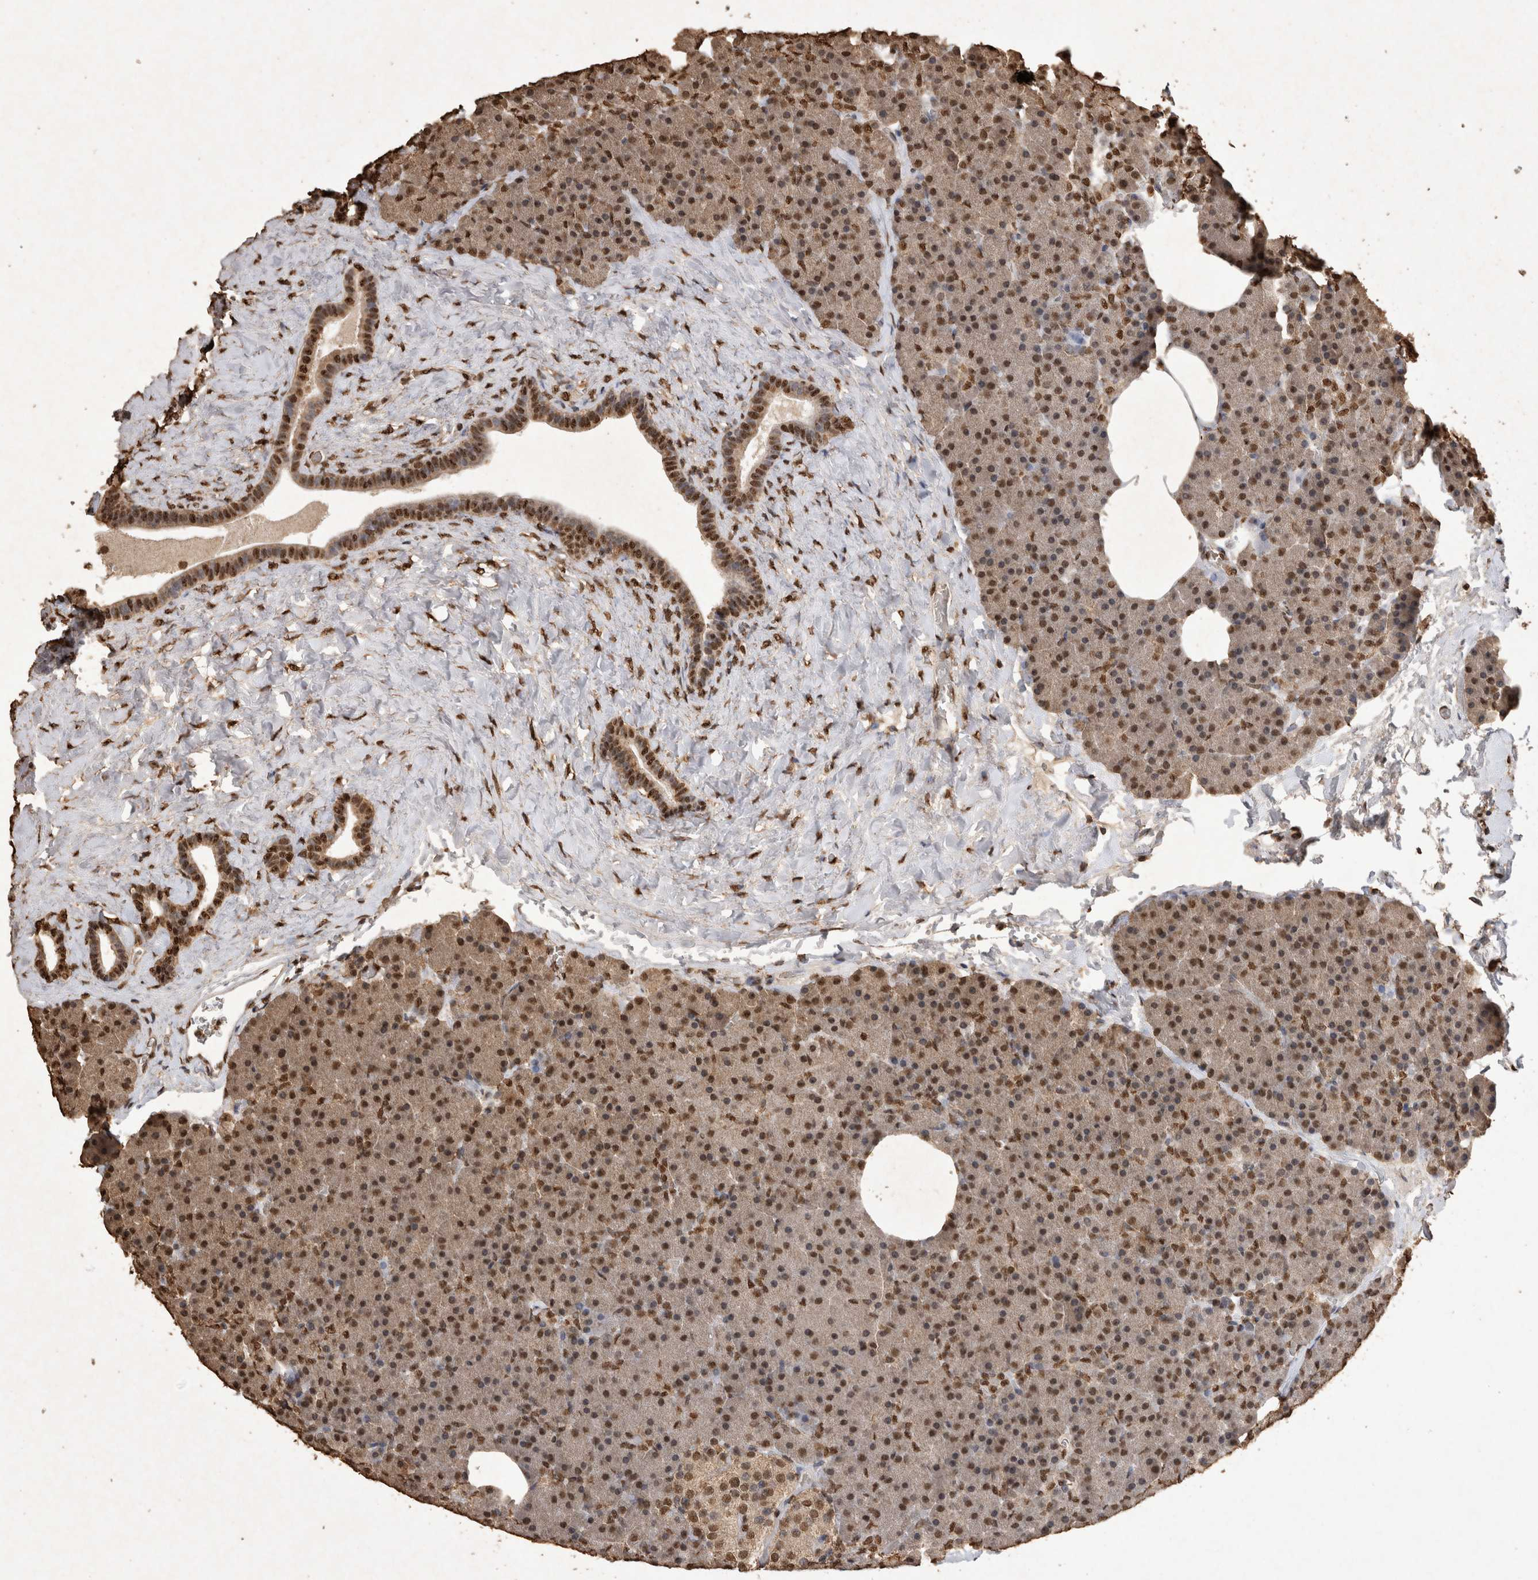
{"staining": {"intensity": "moderate", "quantity": ">75%", "location": "nuclear"}, "tissue": "pancreas", "cell_type": "Exocrine glandular cells", "image_type": "normal", "snomed": [{"axis": "morphology", "description": "Normal tissue, NOS"}, {"axis": "morphology", "description": "Carcinoid, malignant, NOS"}, {"axis": "topography", "description": "Pancreas"}], "caption": "Immunohistochemical staining of normal pancreas shows moderate nuclear protein expression in about >75% of exocrine glandular cells.", "gene": "OAS2", "patient": {"sex": "female", "age": 35}}